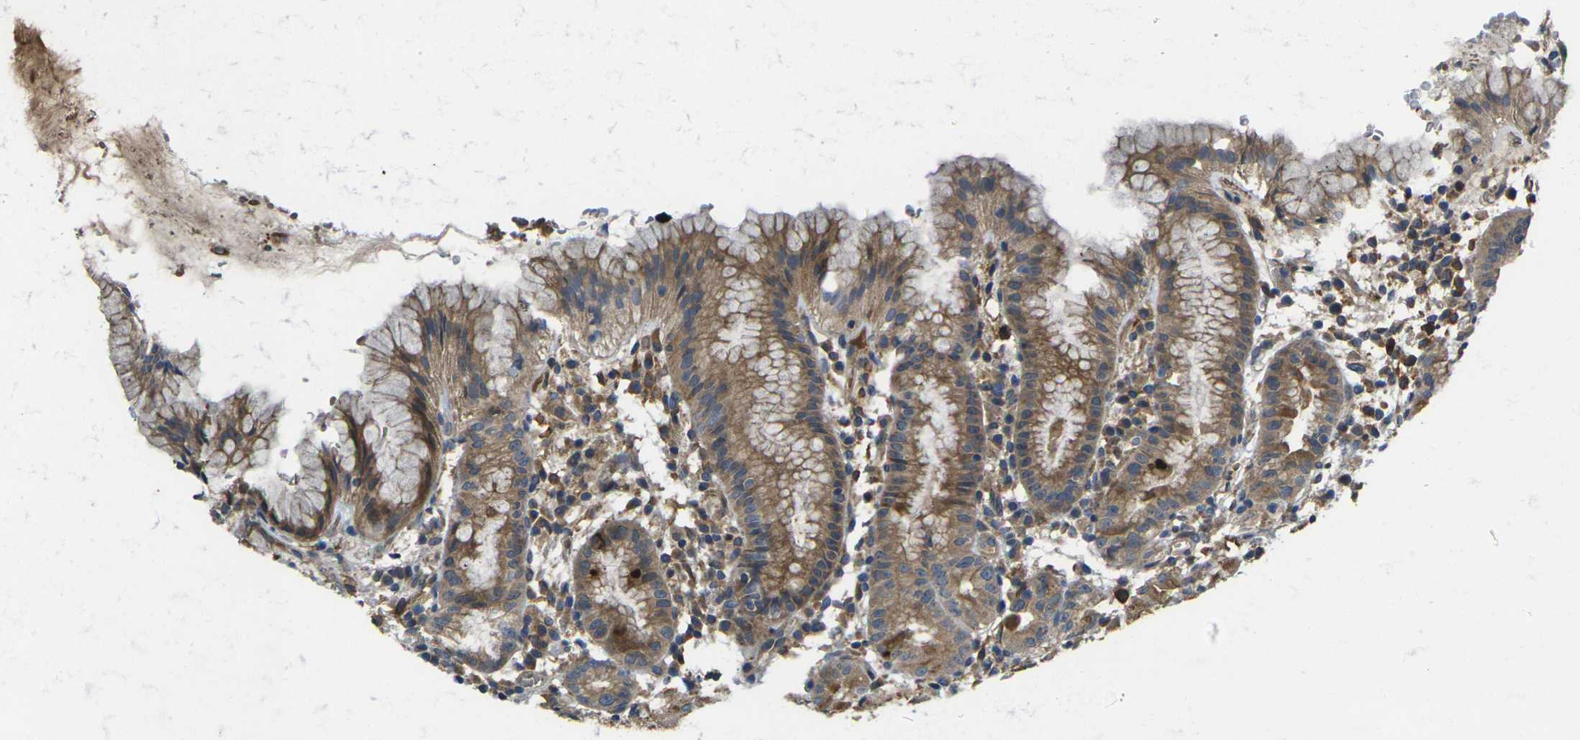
{"staining": {"intensity": "moderate", "quantity": ">75%", "location": "cytoplasmic/membranous"}, "tissue": "stomach", "cell_type": "Glandular cells", "image_type": "normal", "snomed": [{"axis": "morphology", "description": "Normal tissue, NOS"}, {"axis": "topography", "description": "Stomach"}, {"axis": "topography", "description": "Stomach, lower"}], "caption": "Immunohistochemistry (IHC) (DAB) staining of unremarkable human stomach shows moderate cytoplasmic/membranous protein positivity in approximately >75% of glandular cells. (Brightfield microscopy of DAB IHC at high magnification).", "gene": "FZD1", "patient": {"sex": "female", "age": 75}}